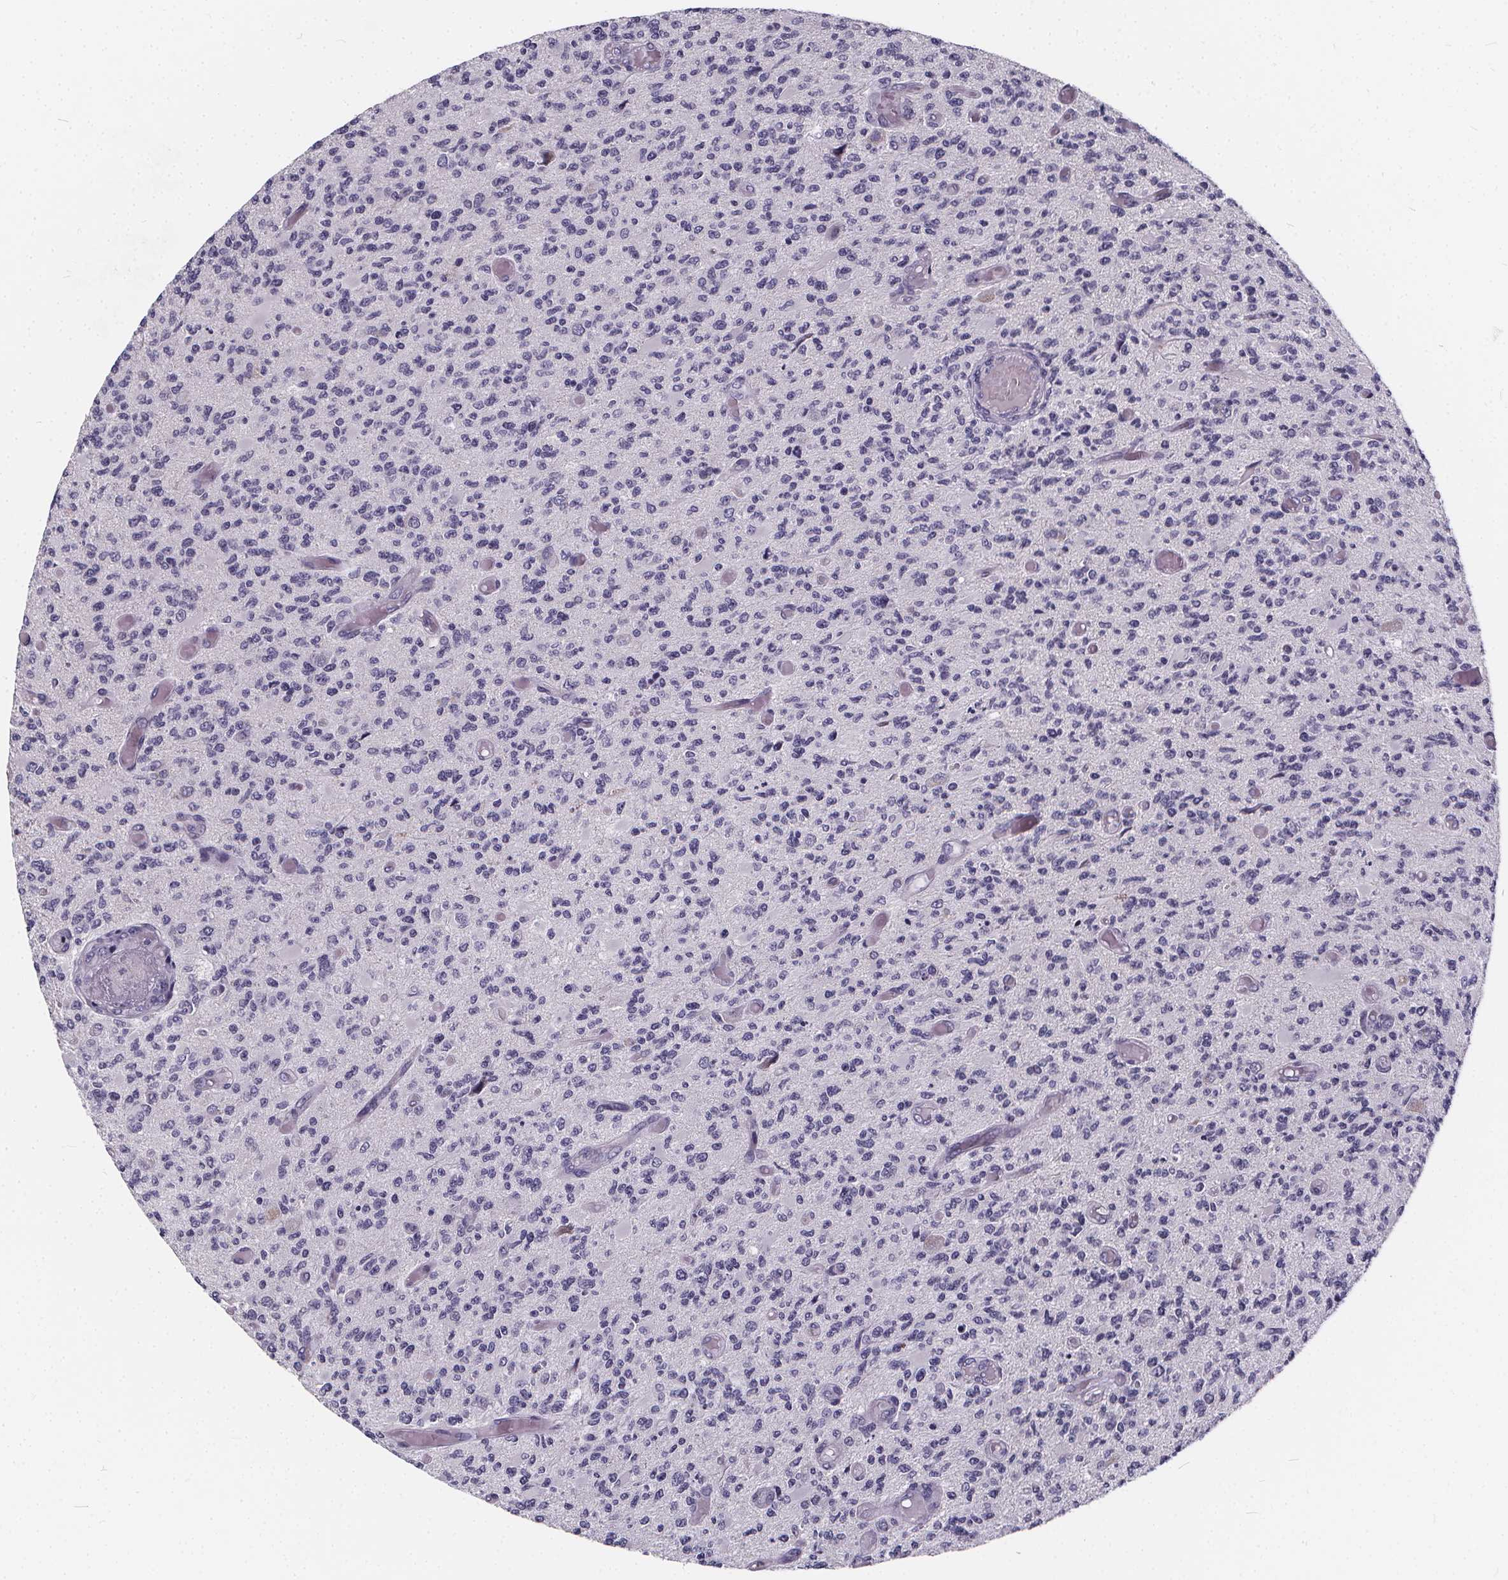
{"staining": {"intensity": "negative", "quantity": "none", "location": "none"}, "tissue": "glioma", "cell_type": "Tumor cells", "image_type": "cancer", "snomed": [{"axis": "morphology", "description": "Glioma, malignant, High grade"}, {"axis": "topography", "description": "Brain"}], "caption": "This micrograph is of malignant high-grade glioma stained with immunohistochemistry (IHC) to label a protein in brown with the nuclei are counter-stained blue. There is no positivity in tumor cells. The staining is performed using DAB brown chromogen with nuclei counter-stained in using hematoxylin.", "gene": "SPEF2", "patient": {"sex": "female", "age": 63}}